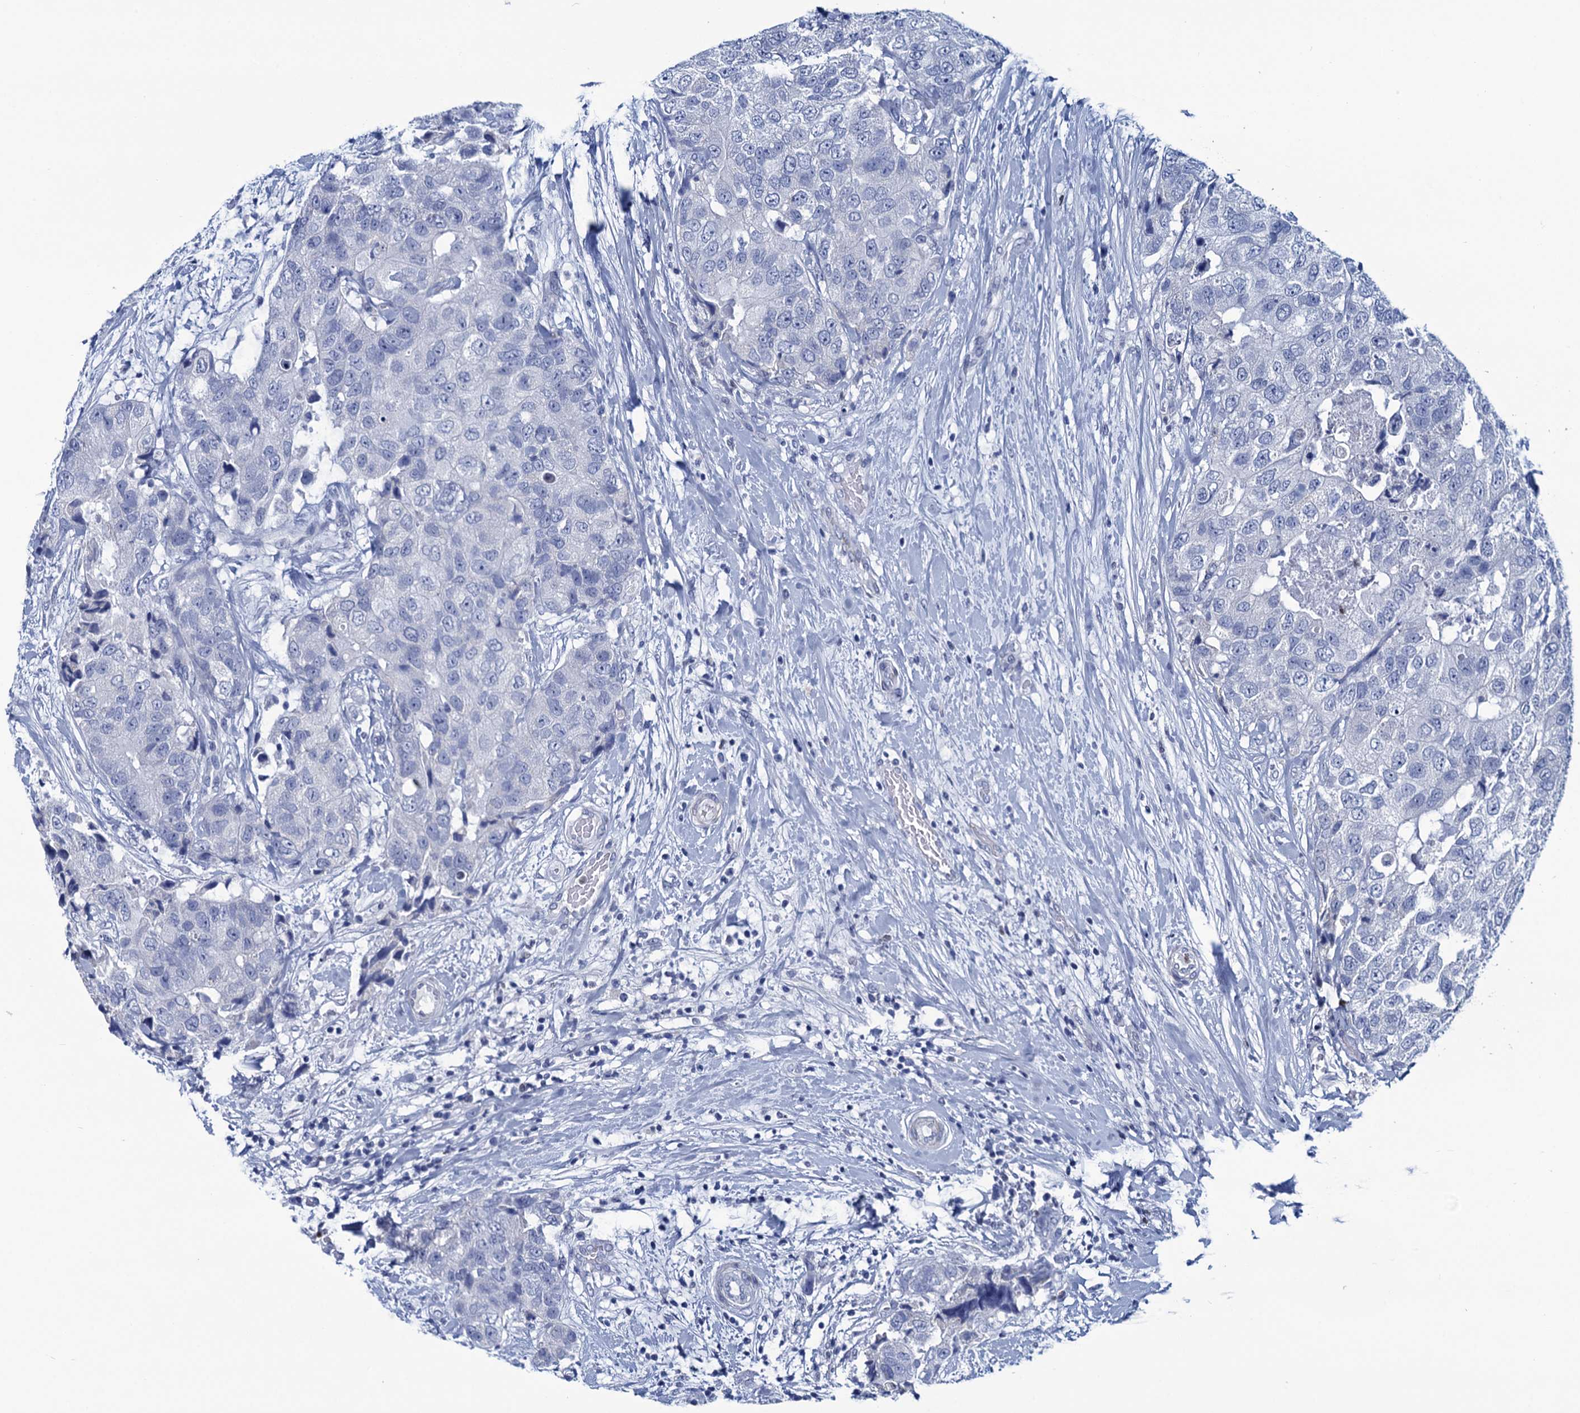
{"staining": {"intensity": "negative", "quantity": "none", "location": "none"}, "tissue": "breast cancer", "cell_type": "Tumor cells", "image_type": "cancer", "snomed": [{"axis": "morphology", "description": "Duct carcinoma"}, {"axis": "topography", "description": "Breast"}], "caption": "Immunohistochemistry histopathology image of neoplastic tissue: human breast intraductal carcinoma stained with DAB (3,3'-diaminobenzidine) shows no significant protein expression in tumor cells. (DAB (3,3'-diaminobenzidine) immunohistochemistry visualized using brightfield microscopy, high magnification).", "gene": "RHCG", "patient": {"sex": "female", "age": 62}}